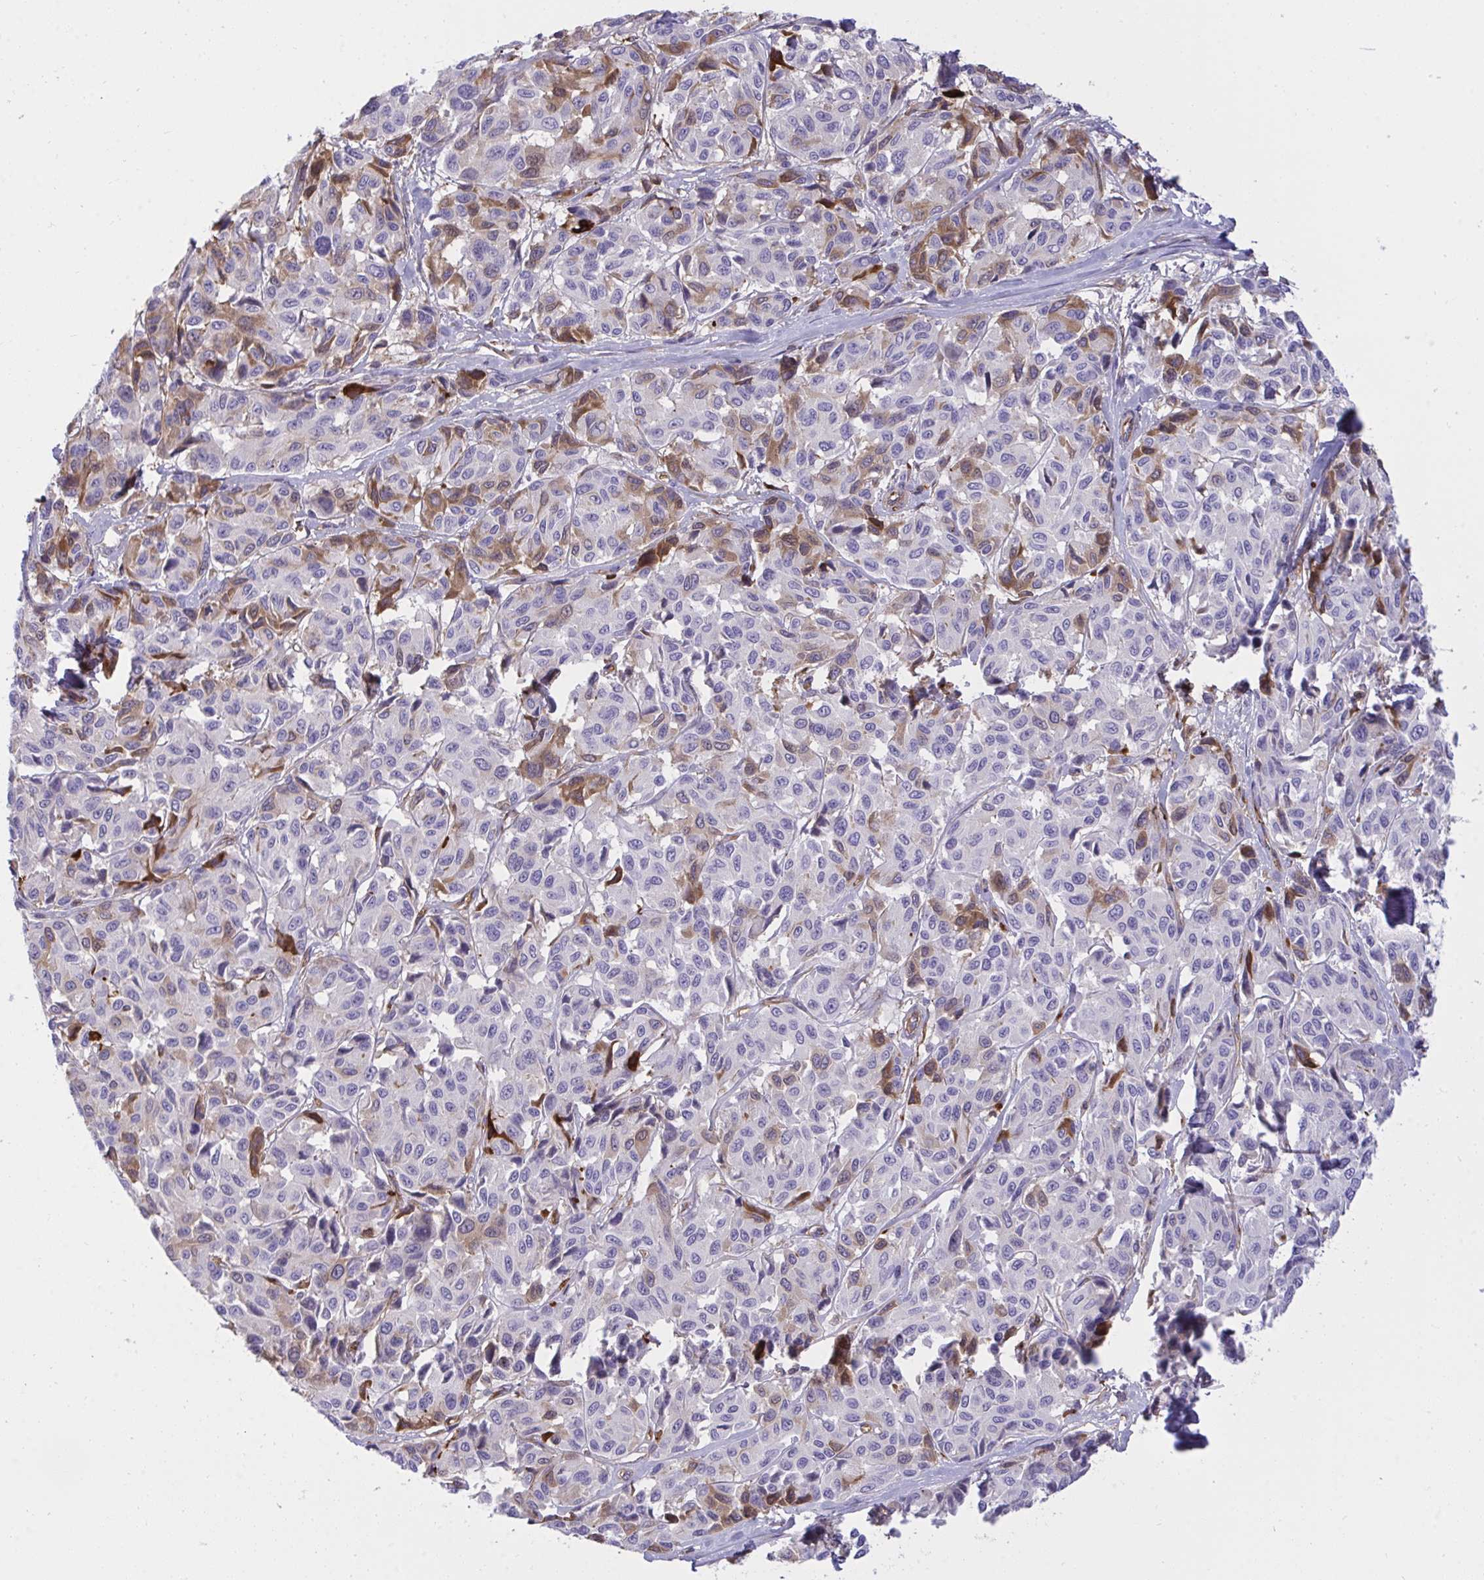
{"staining": {"intensity": "moderate", "quantity": "<25%", "location": "cytoplasmic/membranous"}, "tissue": "melanoma", "cell_type": "Tumor cells", "image_type": "cancer", "snomed": [{"axis": "morphology", "description": "Malignant melanoma, NOS"}, {"axis": "topography", "description": "Skin"}], "caption": "The image demonstrates staining of melanoma, revealing moderate cytoplasmic/membranous protein expression (brown color) within tumor cells. The staining was performed using DAB, with brown indicating positive protein expression. Nuclei are stained blue with hematoxylin.", "gene": "F2", "patient": {"sex": "female", "age": 66}}